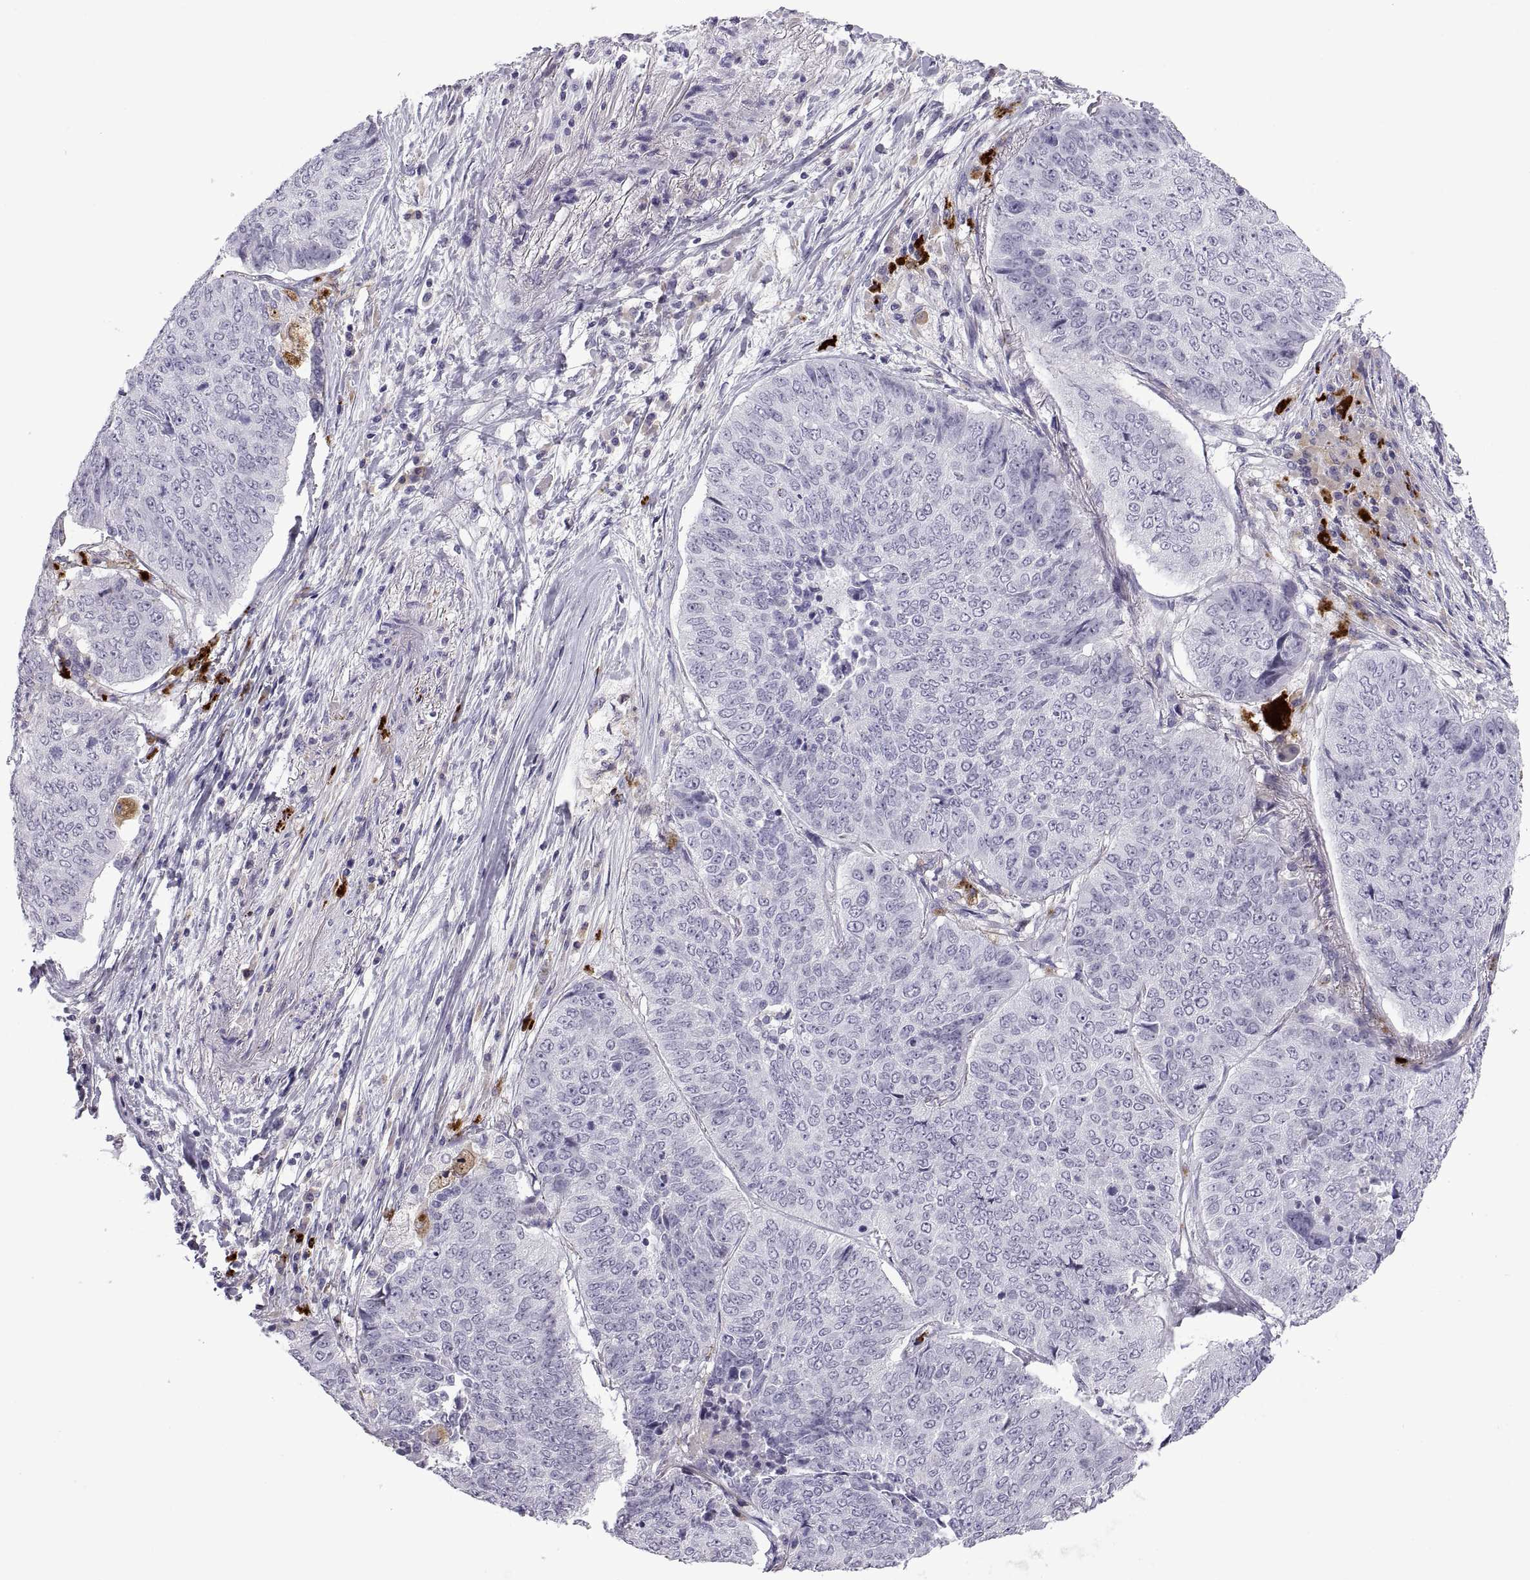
{"staining": {"intensity": "negative", "quantity": "none", "location": "none"}, "tissue": "lung cancer", "cell_type": "Tumor cells", "image_type": "cancer", "snomed": [{"axis": "morphology", "description": "Normal tissue, NOS"}, {"axis": "morphology", "description": "Squamous cell carcinoma, NOS"}, {"axis": "topography", "description": "Bronchus"}, {"axis": "topography", "description": "Lung"}], "caption": "The immunohistochemistry (IHC) image has no significant staining in tumor cells of lung squamous cell carcinoma tissue.", "gene": "RGS19", "patient": {"sex": "male", "age": 64}}